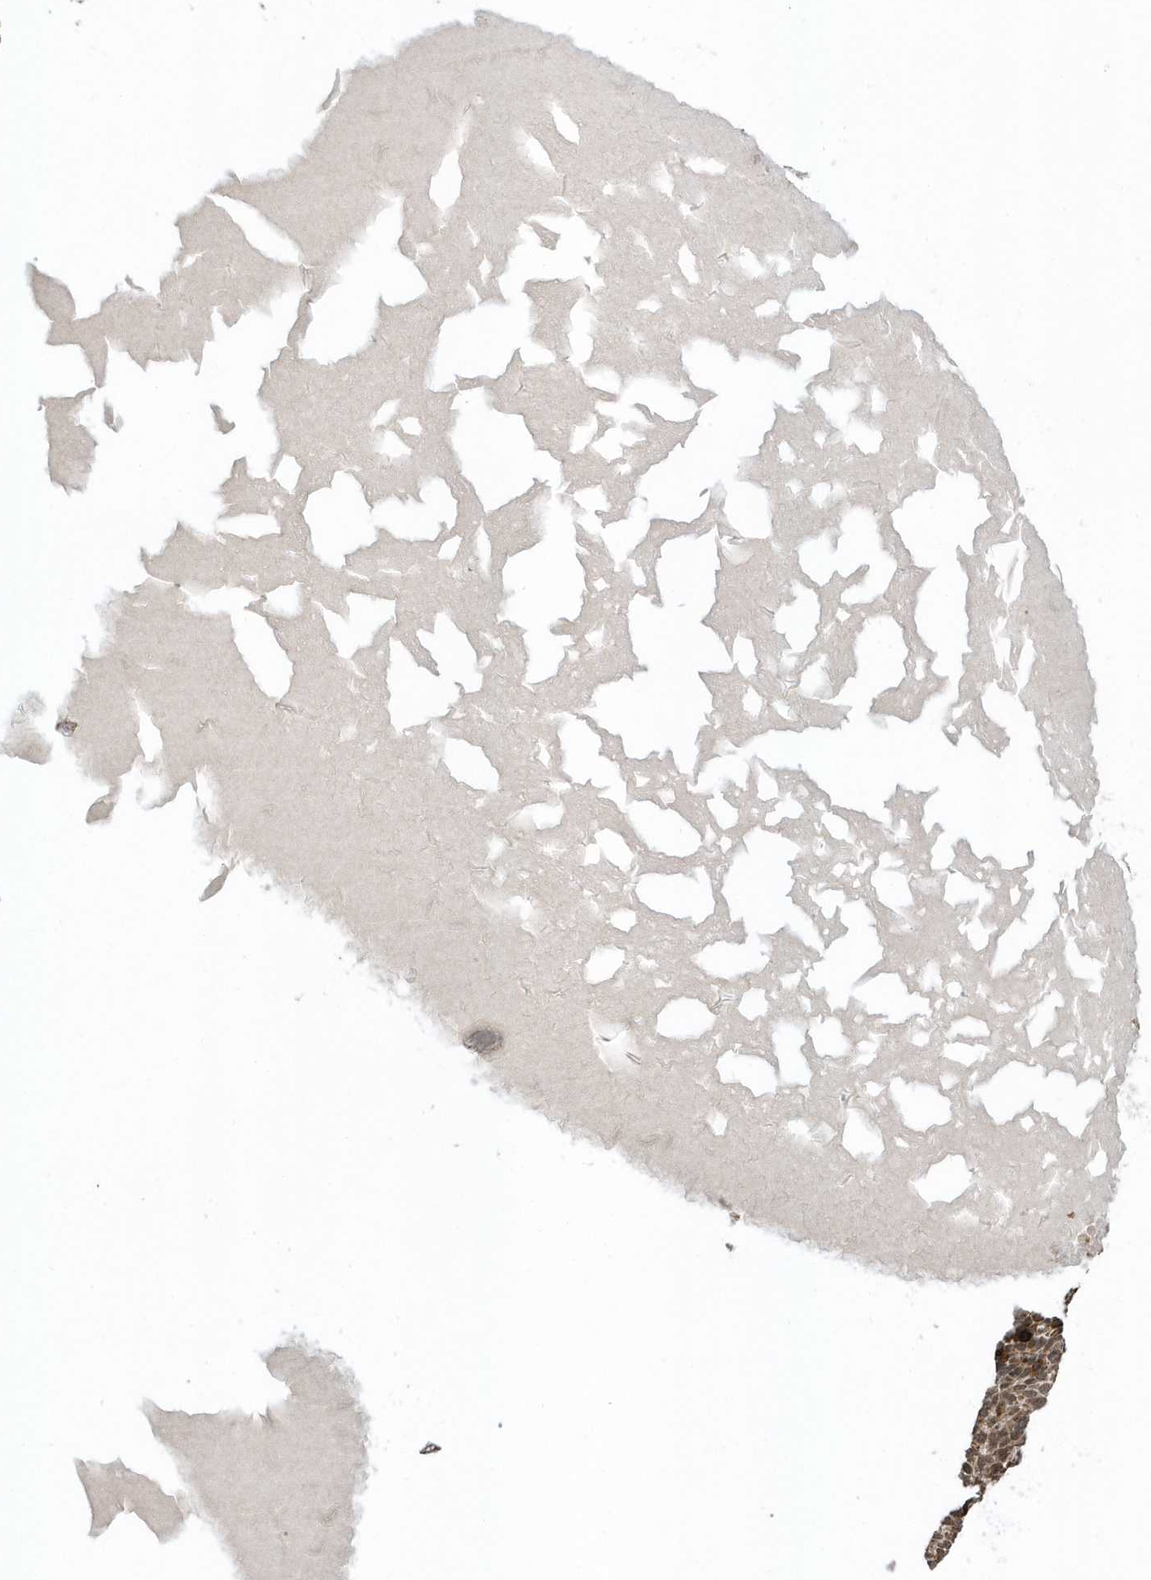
{"staining": {"intensity": "moderate", "quantity": ">75%", "location": "cytoplasmic/membranous,nuclear"}, "tissue": "skin cancer", "cell_type": "Tumor cells", "image_type": "cancer", "snomed": [{"axis": "morphology", "description": "Squamous cell carcinoma, NOS"}, {"axis": "topography", "description": "Skin"}], "caption": "The immunohistochemical stain highlights moderate cytoplasmic/membranous and nuclear positivity in tumor cells of skin cancer tissue. Nuclei are stained in blue.", "gene": "ZNF740", "patient": {"sex": "female", "age": 90}}